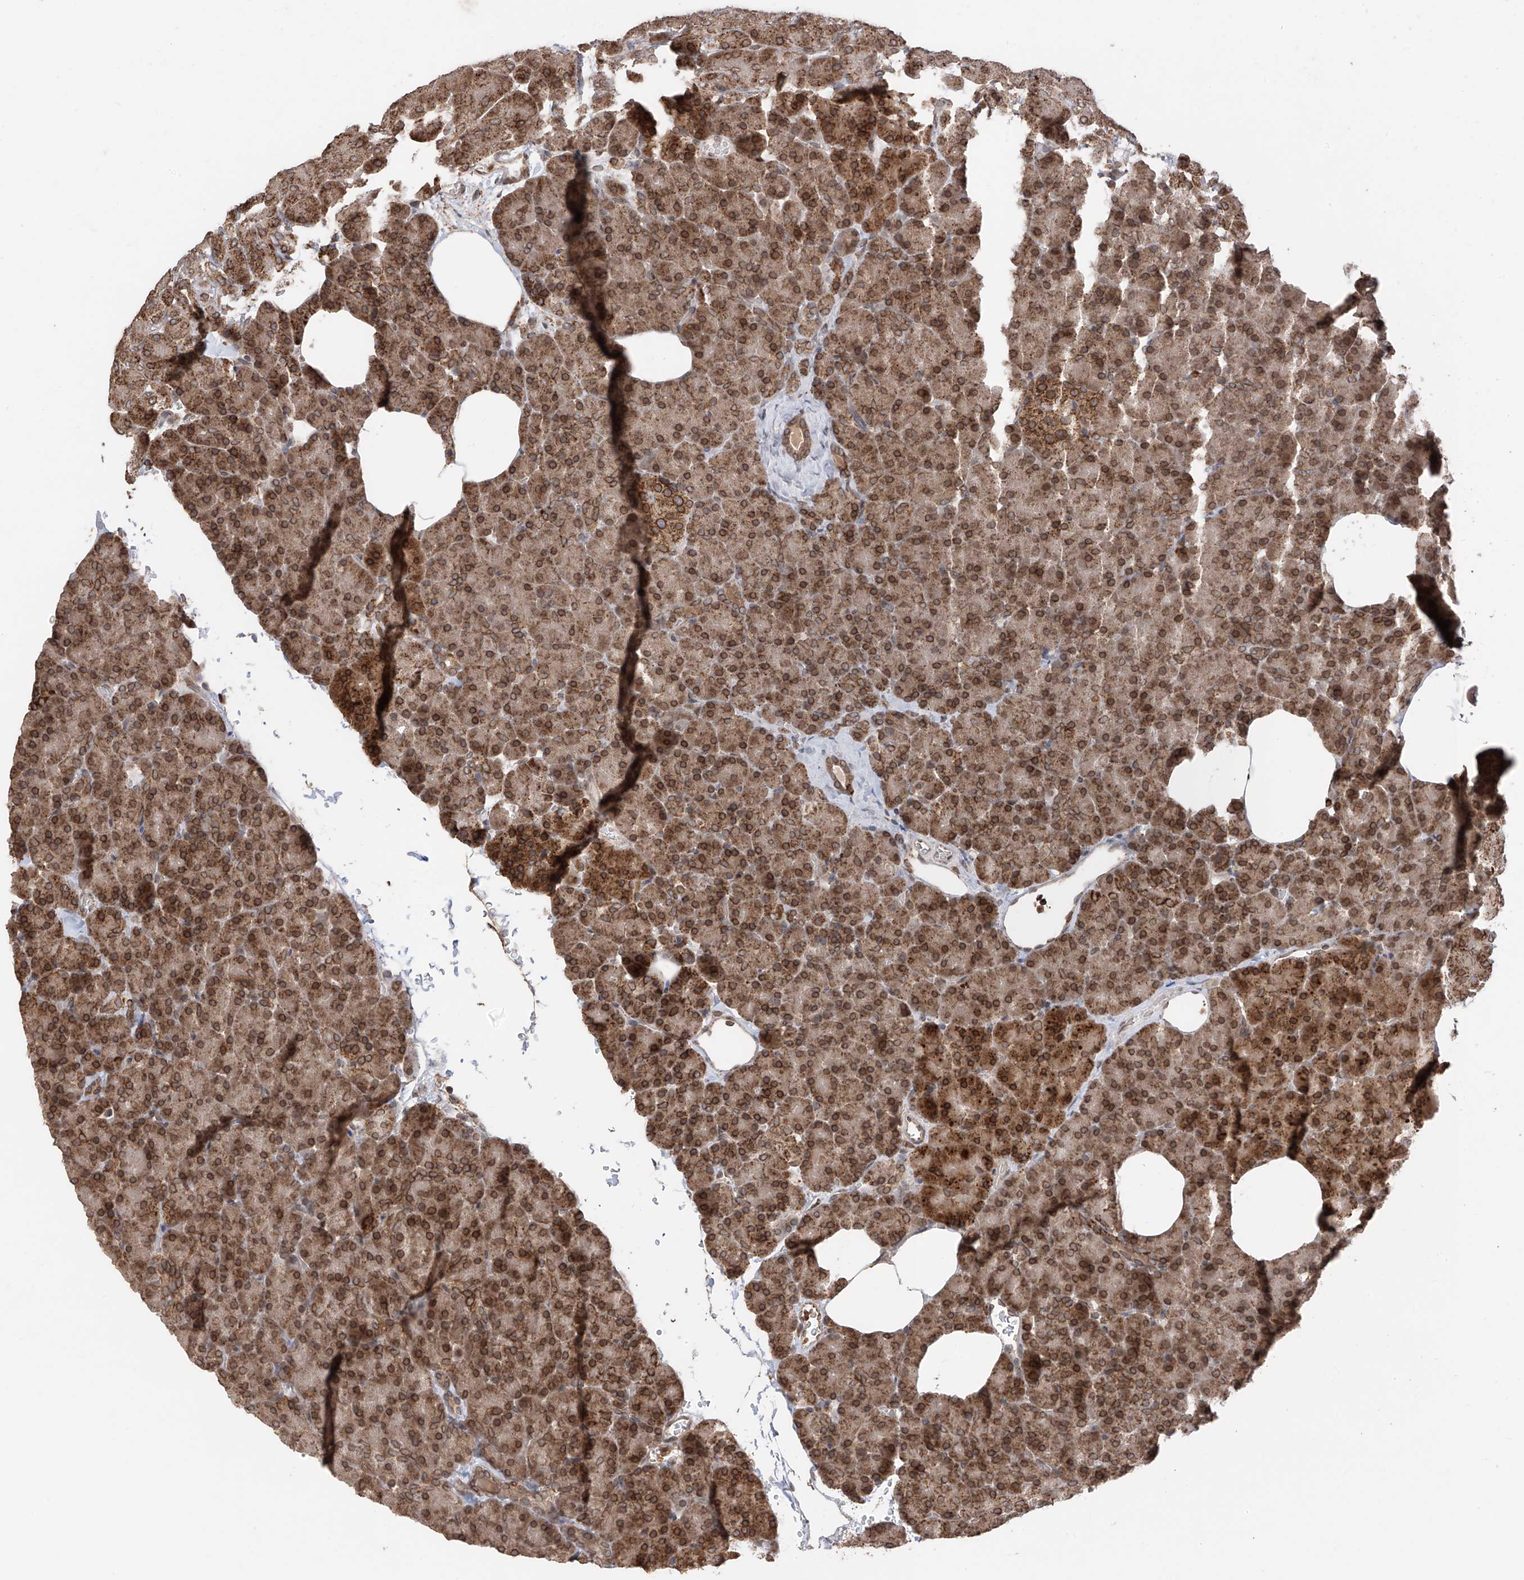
{"staining": {"intensity": "moderate", "quantity": ">75%", "location": "cytoplasmic/membranous,nuclear"}, "tissue": "pancreas", "cell_type": "Exocrine glandular cells", "image_type": "normal", "snomed": [{"axis": "morphology", "description": "Normal tissue, NOS"}, {"axis": "morphology", "description": "Carcinoid, malignant, NOS"}, {"axis": "topography", "description": "Pancreas"}], "caption": "Protein expression analysis of normal pancreas reveals moderate cytoplasmic/membranous,nuclear staining in approximately >75% of exocrine glandular cells. The protein of interest is stained brown, and the nuclei are stained in blue (DAB IHC with brightfield microscopy, high magnification).", "gene": "AHCTF1", "patient": {"sex": "female", "age": 35}}